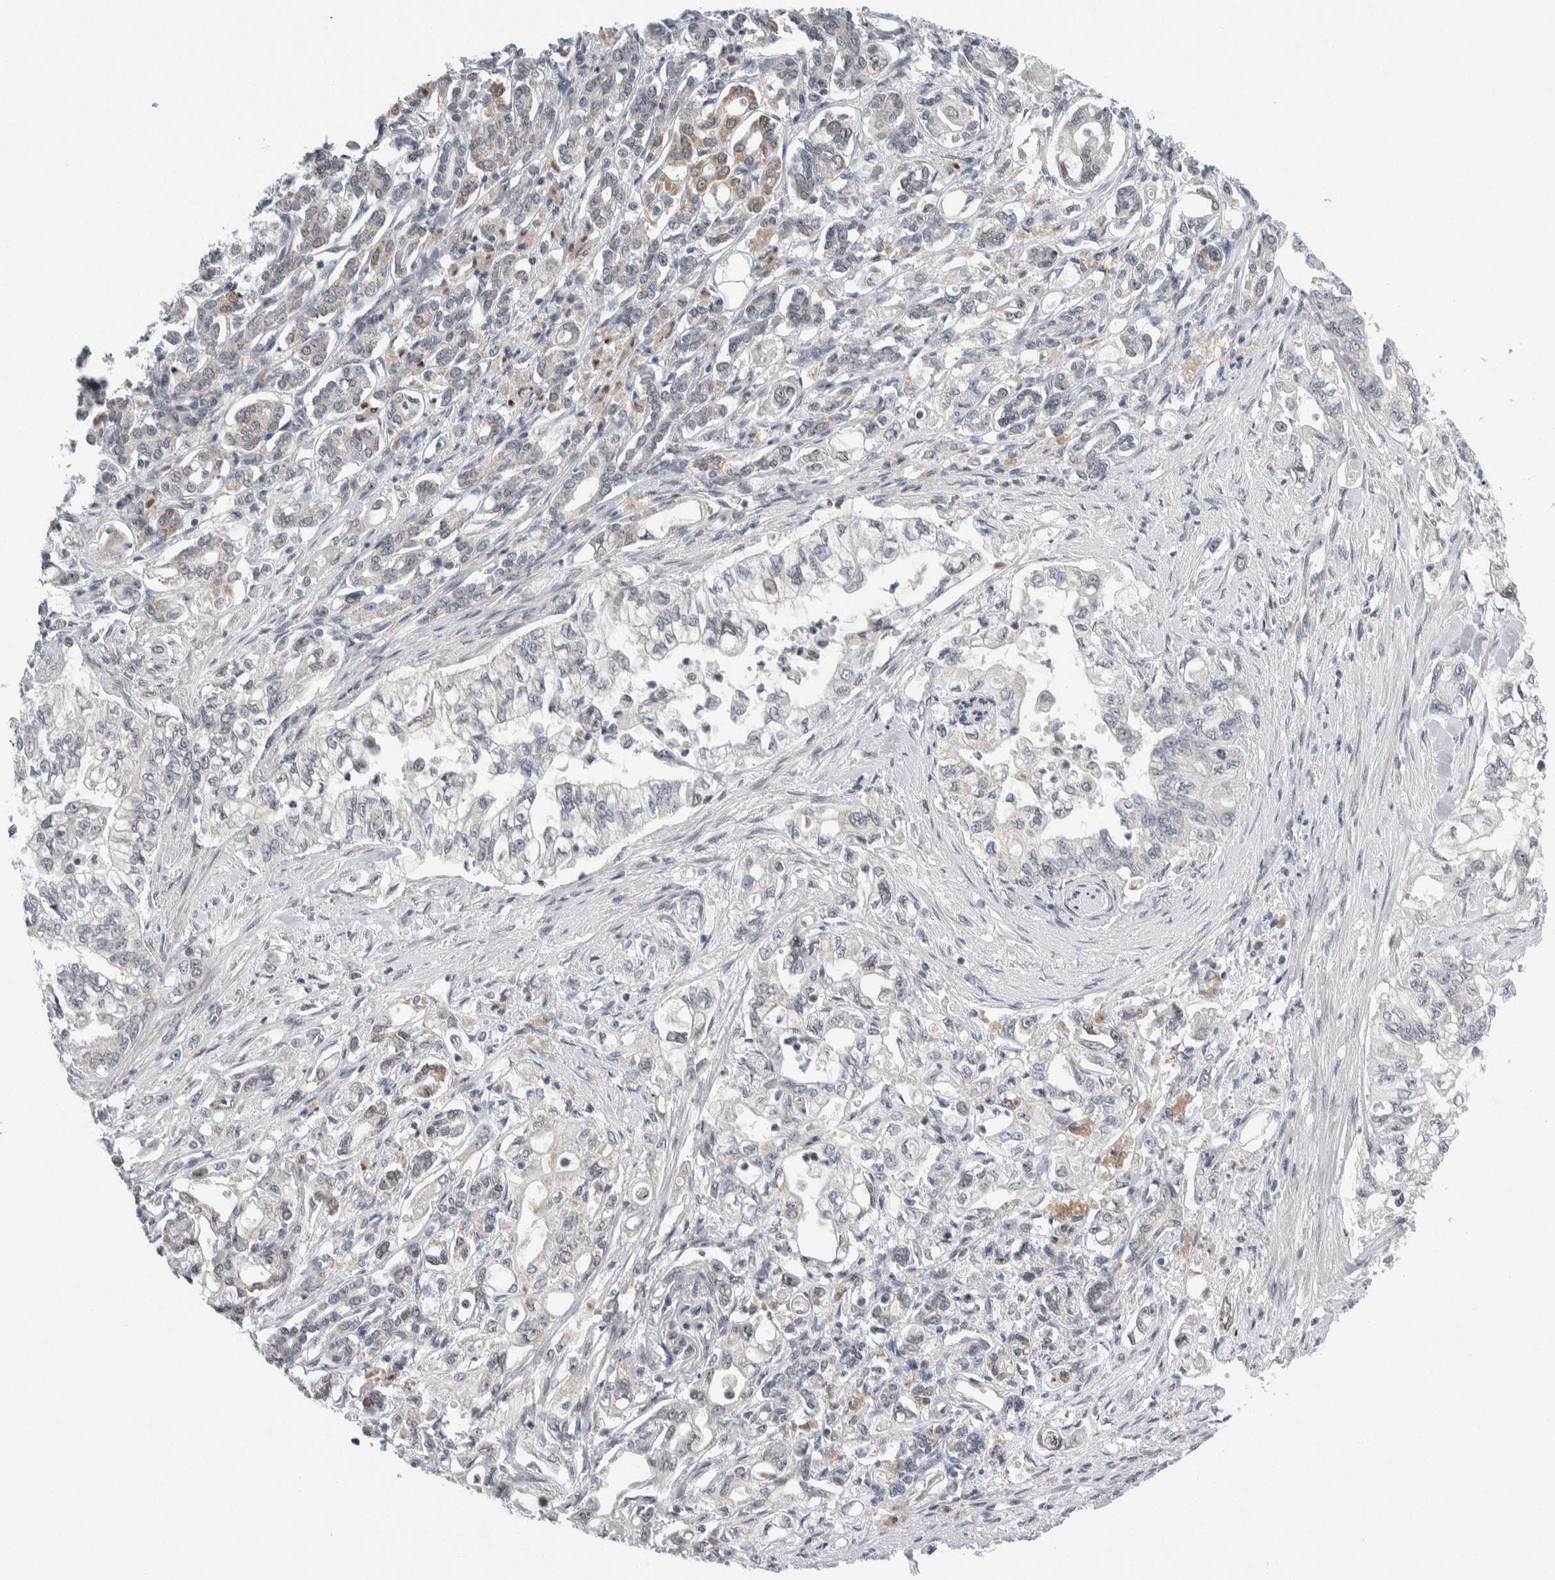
{"staining": {"intensity": "moderate", "quantity": "<25%", "location": "cytoplasmic/membranous"}, "tissue": "pancreatic cancer", "cell_type": "Tumor cells", "image_type": "cancer", "snomed": [{"axis": "morphology", "description": "Normal tissue, NOS"}, {"axis": "topography", "description": "Pancreas"}], "caption": "An image of human pancreatic cancer stained for a protein exhibits moderate cytoplasmic/membranous brown staining in tumor cells.", "gene": "NEUROD1", "patient": {"sex": "male", "age": 42}}